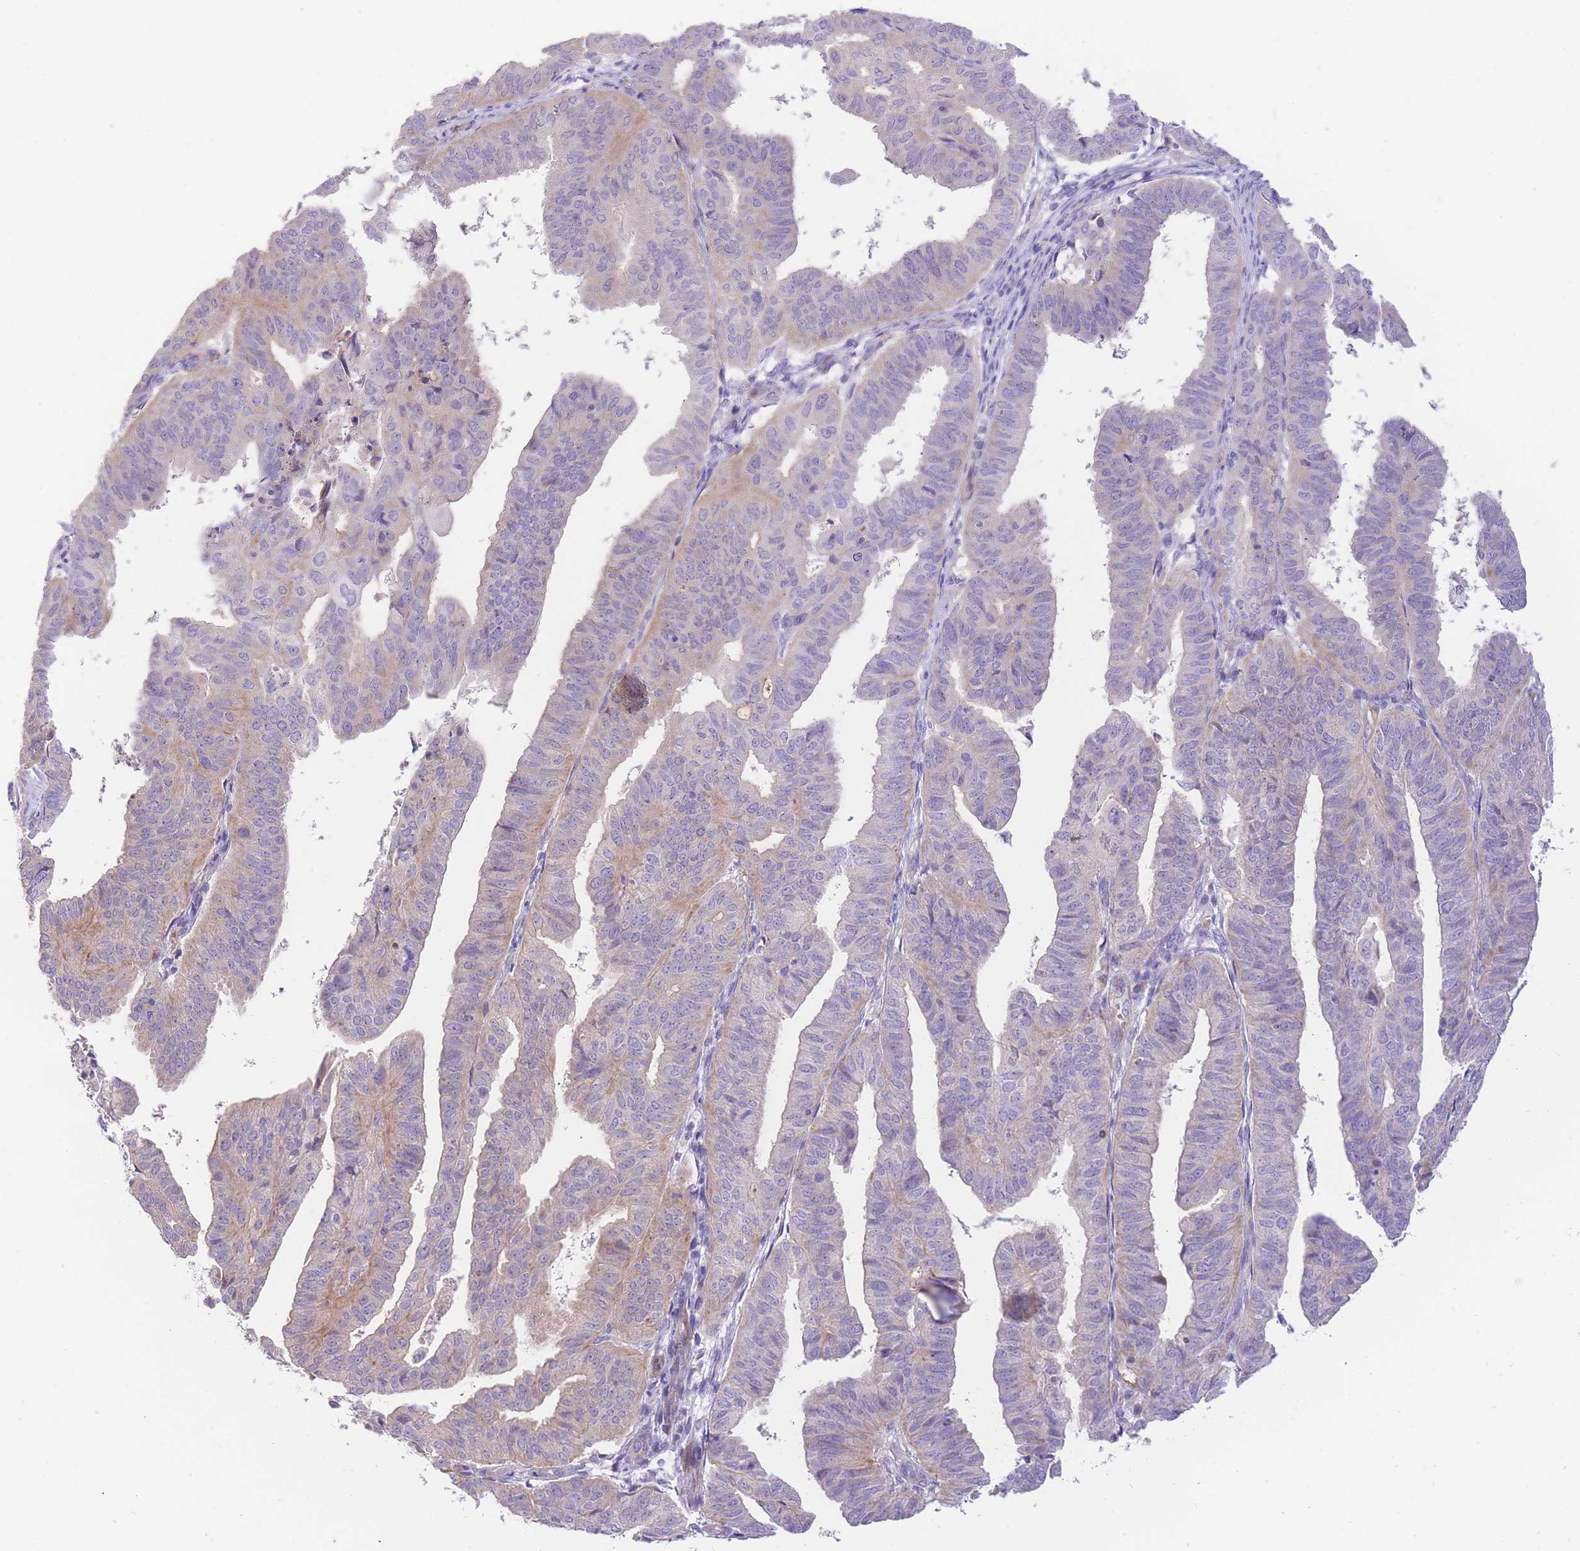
{"staining": {"intensity": "weak", "quantity": "<25%", "location": "cytoplasmic/membranous"}, "tissue": "endometrial cancer", "cell_type": "Tumor cells", "image_type": "cancer", "snomed": [{"axis": "morphology", "description": "Adenocarcinoma, NOS"}, {"axis": "topography", "description": "Uterus"}], "caption": "IHC of endometrial cancer demonstrates no staining in tumor cells. (DAB (3,3'-diaminobenzidine) immunohistochemistry, high magnification).", "gene": "SULT1A1", "patient": {"sex": "female", "age": 77}}